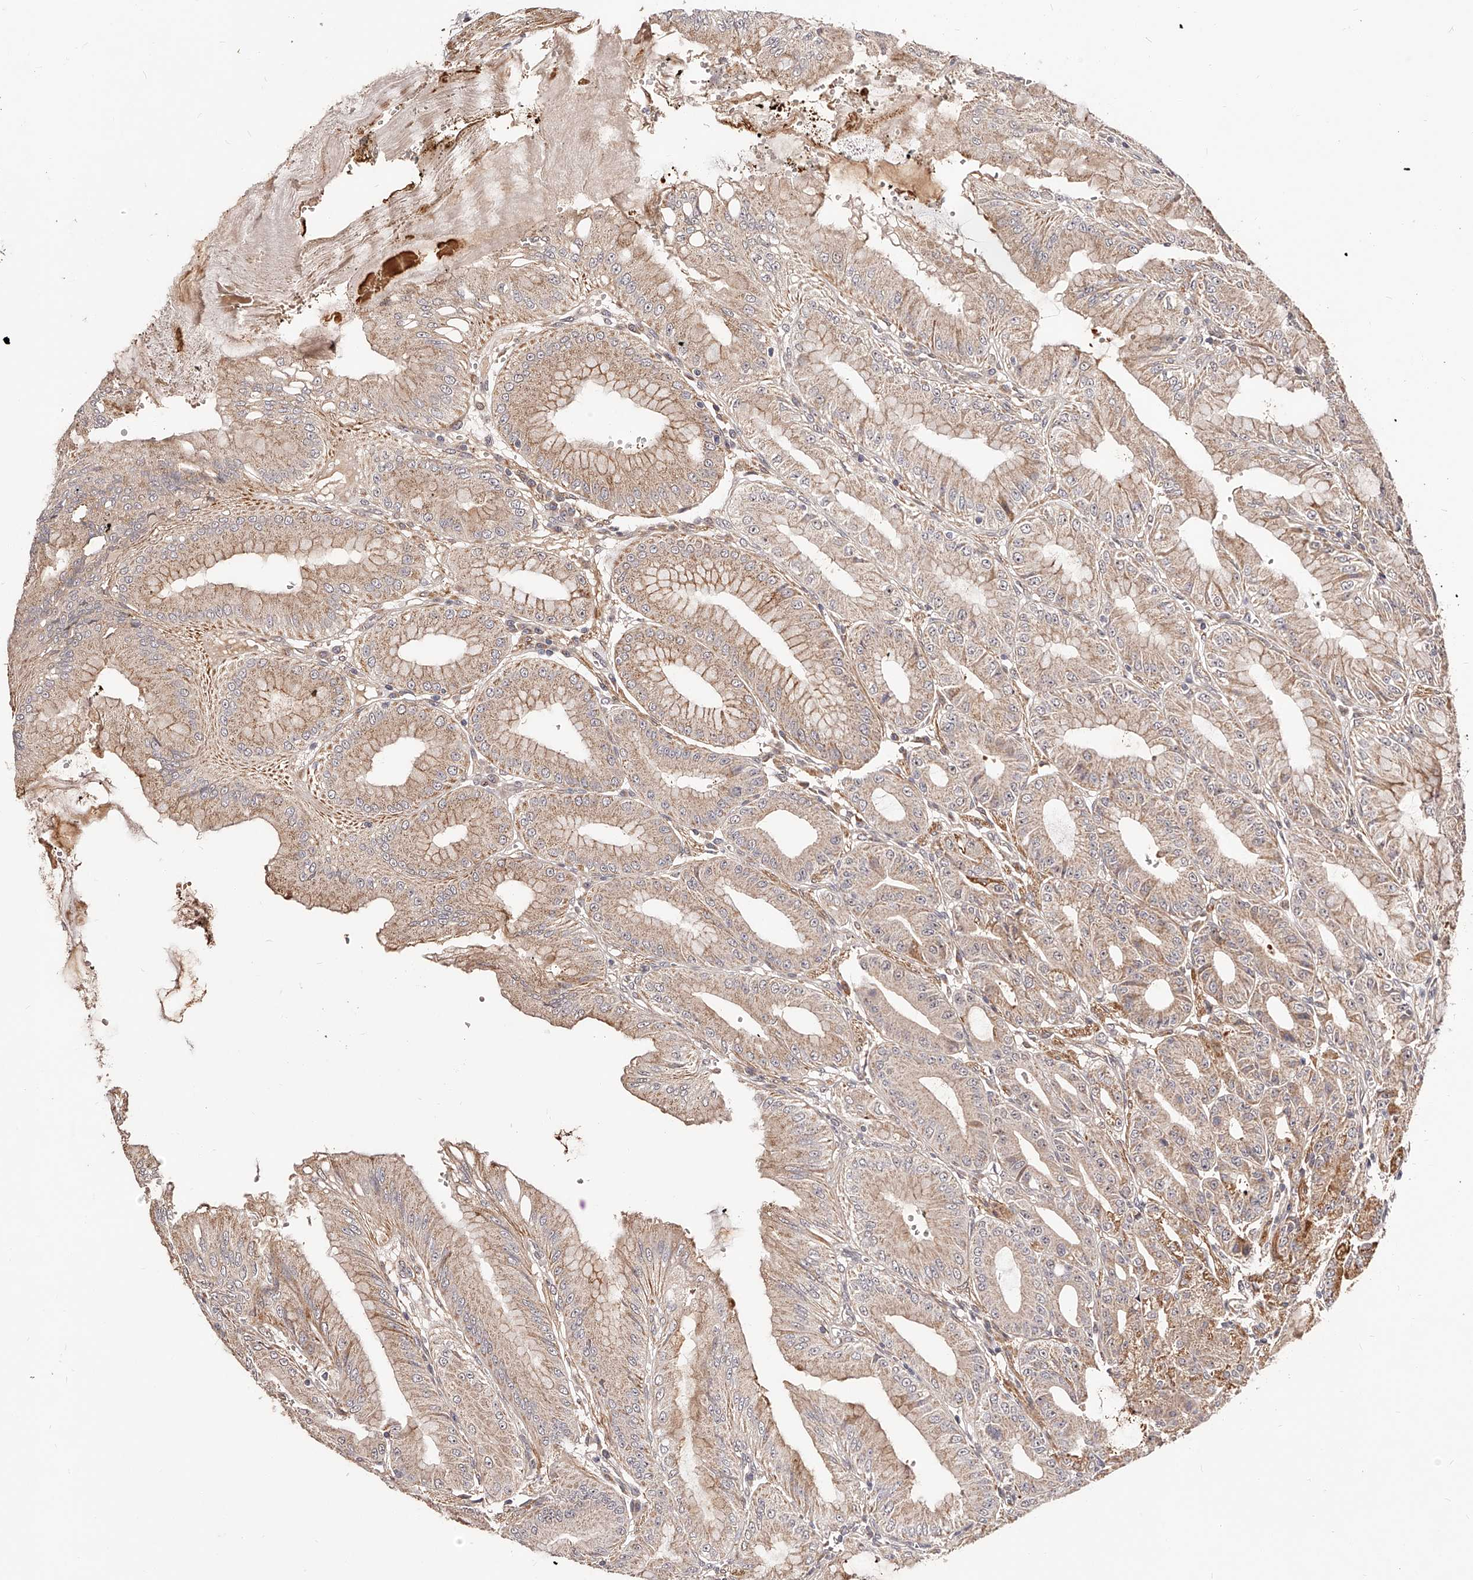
{"staining": {"intensity": "moderate", "quantity": ">75%", "location": "cytoplasmic/membranous"}, "tissue": "stomach", "cell_type": "Glandular cells", "image_type": "normal", "snomed": [{"axis": "morphology", "description": "Normal tissue, NOS"}, {"axis": "topography", "description": "Stomach, lower"}], "caption": "Immunohistochemical staining of unremarkable human stomach reveals moderate cytoplasmic/membranous protein staining in approximately >75% of glandular cells.", "gene": "ZNF502", "patient": {"sex": "male", "age": 71}}